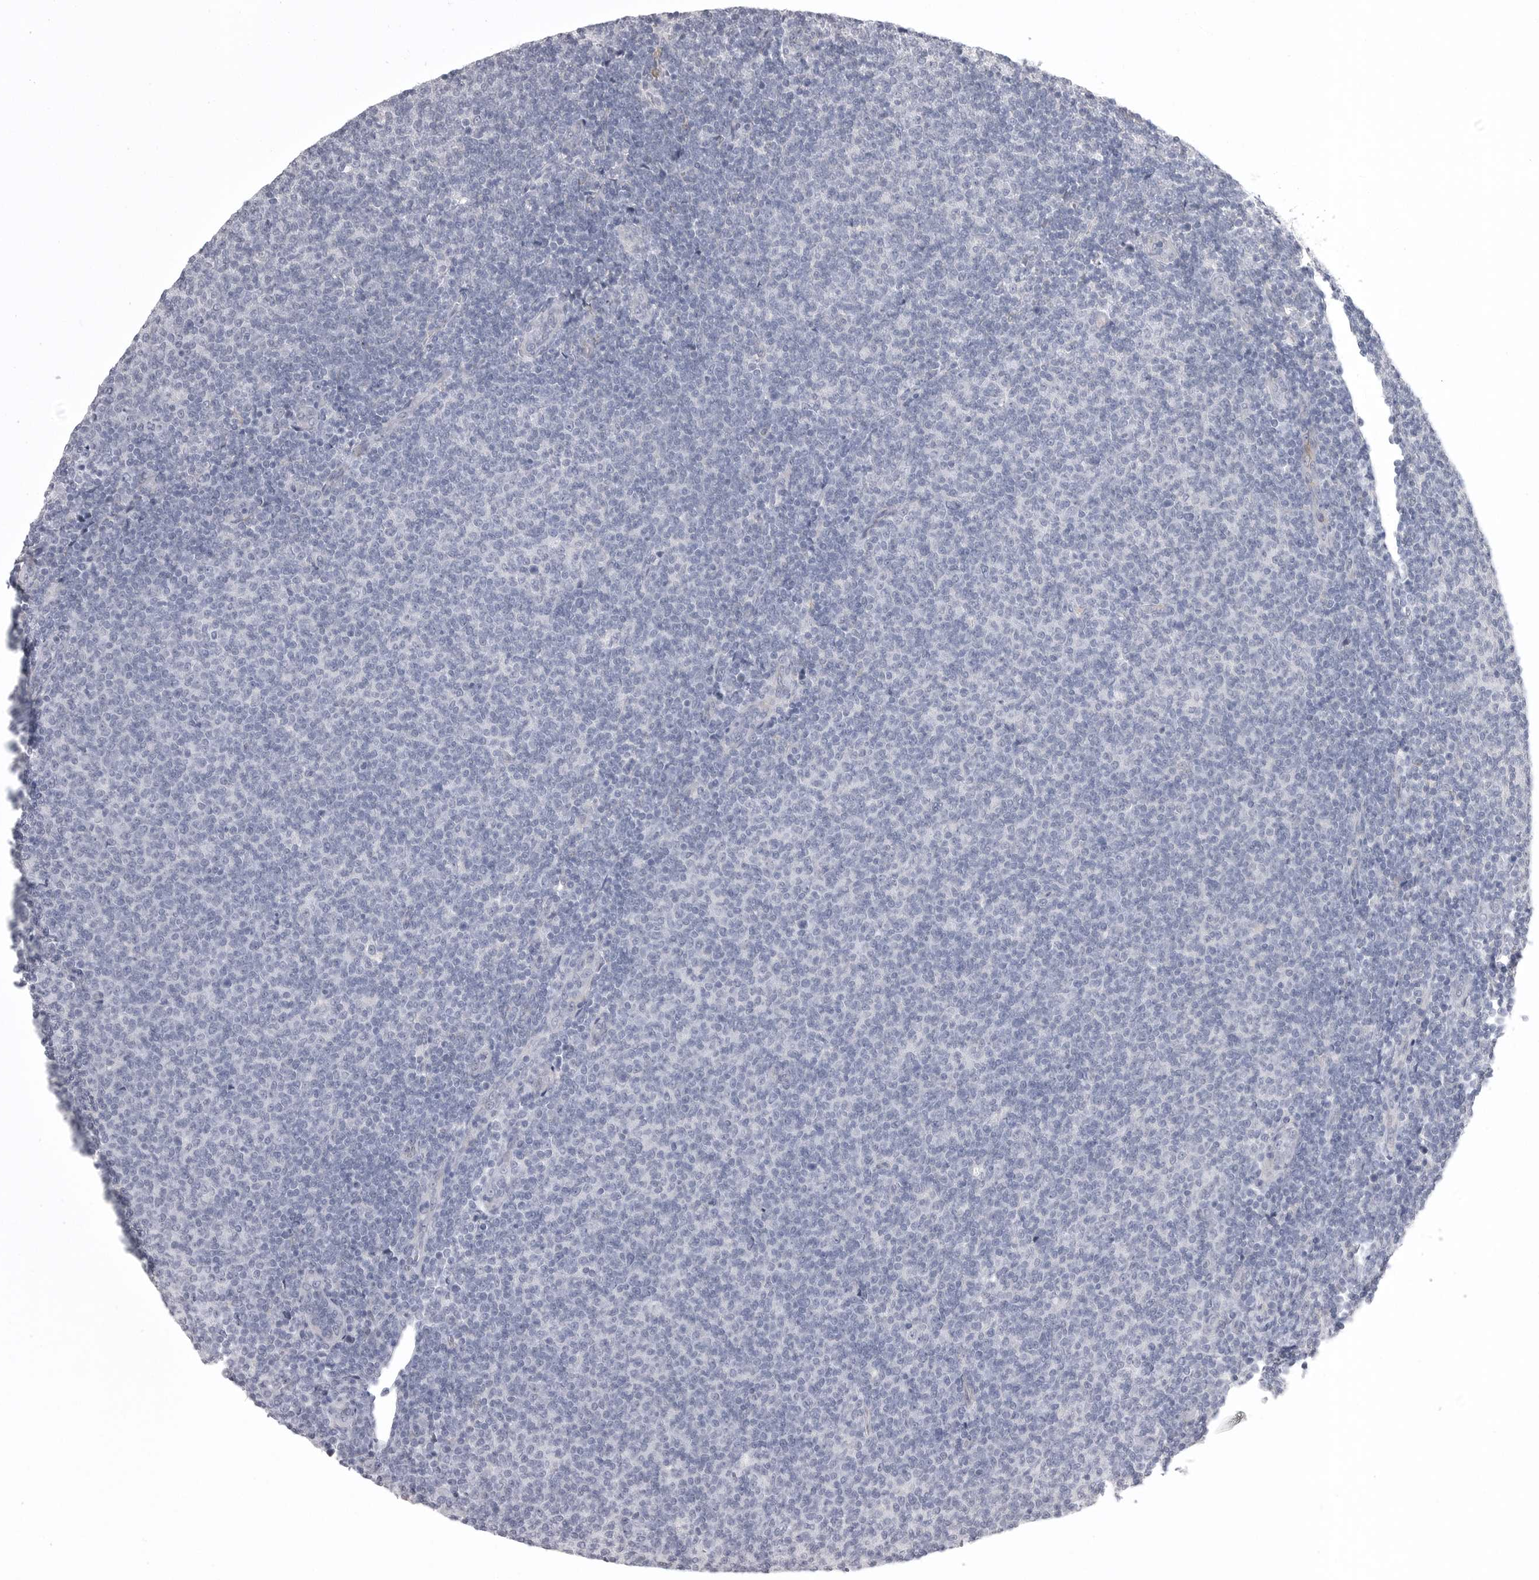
{"staining": {"intensity": "negative", "quantity": "none", "location": "none"}, "tissue": "lymphoma", "cell_type": "Tumor cells", "image_type": "cancer", "snomed": [{"axis": "morphology", "description": "Malignant lymphoma, non-Hodgkin's type, Low grade"}, {"axis": "topography", "description": "Lymph node"}], "caption": "Immunohistochemical staining of human lymphoma exhibits no significant staining in tumor cells.", "gene": "SERPING1", "patient": {"sex": "male", "age": 66}}